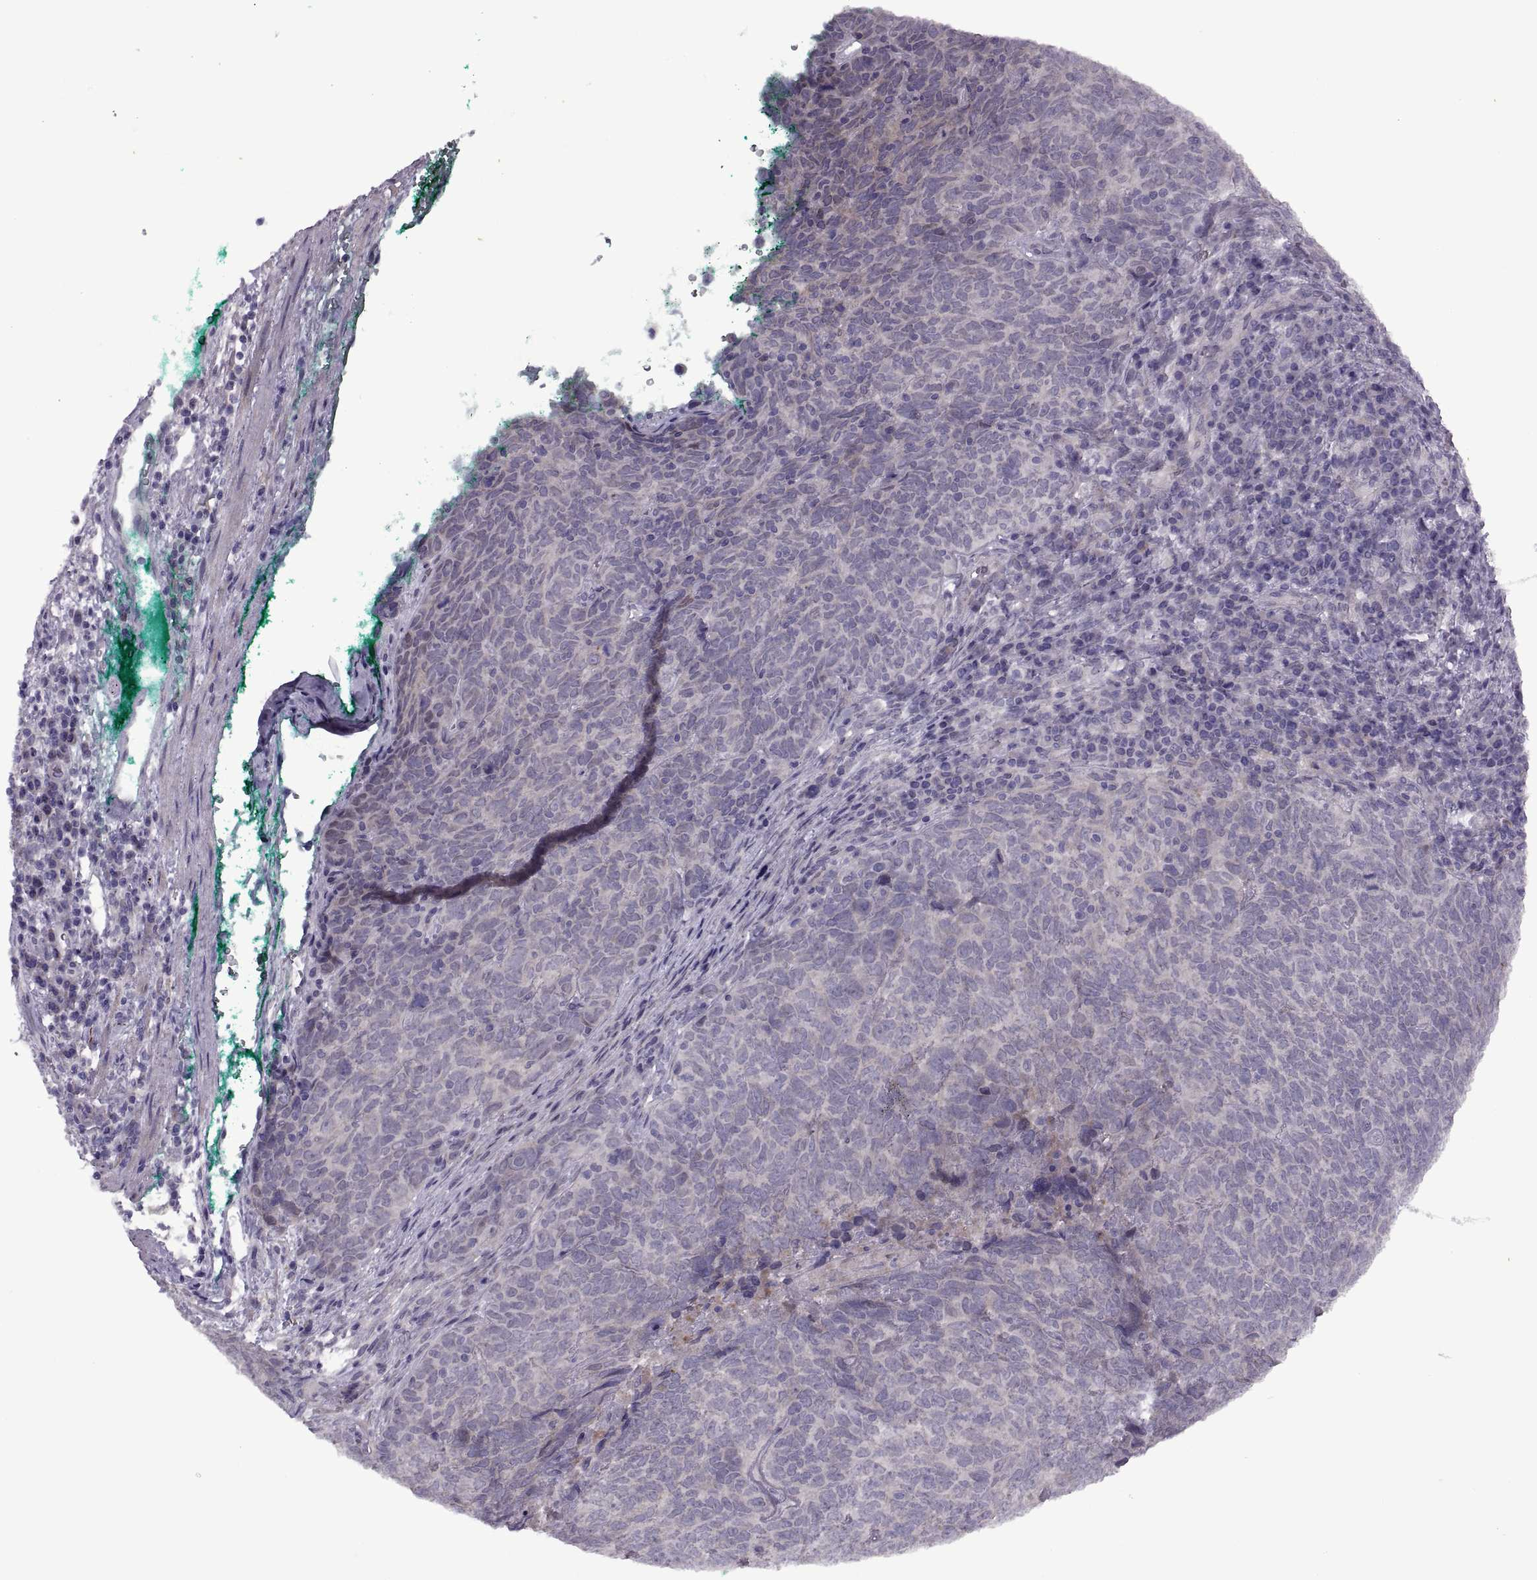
{"staining": {"intensity": "negative", "quantity": "none", "location": "none"}, "tissue": "skin cancer", "cell_type": "Tumor cells", "image_type": "cancer", "snomed": [{"axis": "morphology", "description": "Squamous cell carcinoma, NOS"}, {"axis": "topography", "description": "Skin"}, {"axis": "topography", "description": "Anal"}], "caption": "DAB (3,3'-diaminobenzidine) immunohistochemical staining of skin cancer (squamous cell carcinoma) exhibits no significant positivity in tumor cells.", "gene": "RIPK4", "patient": {"sex": "female", "age": 51}}